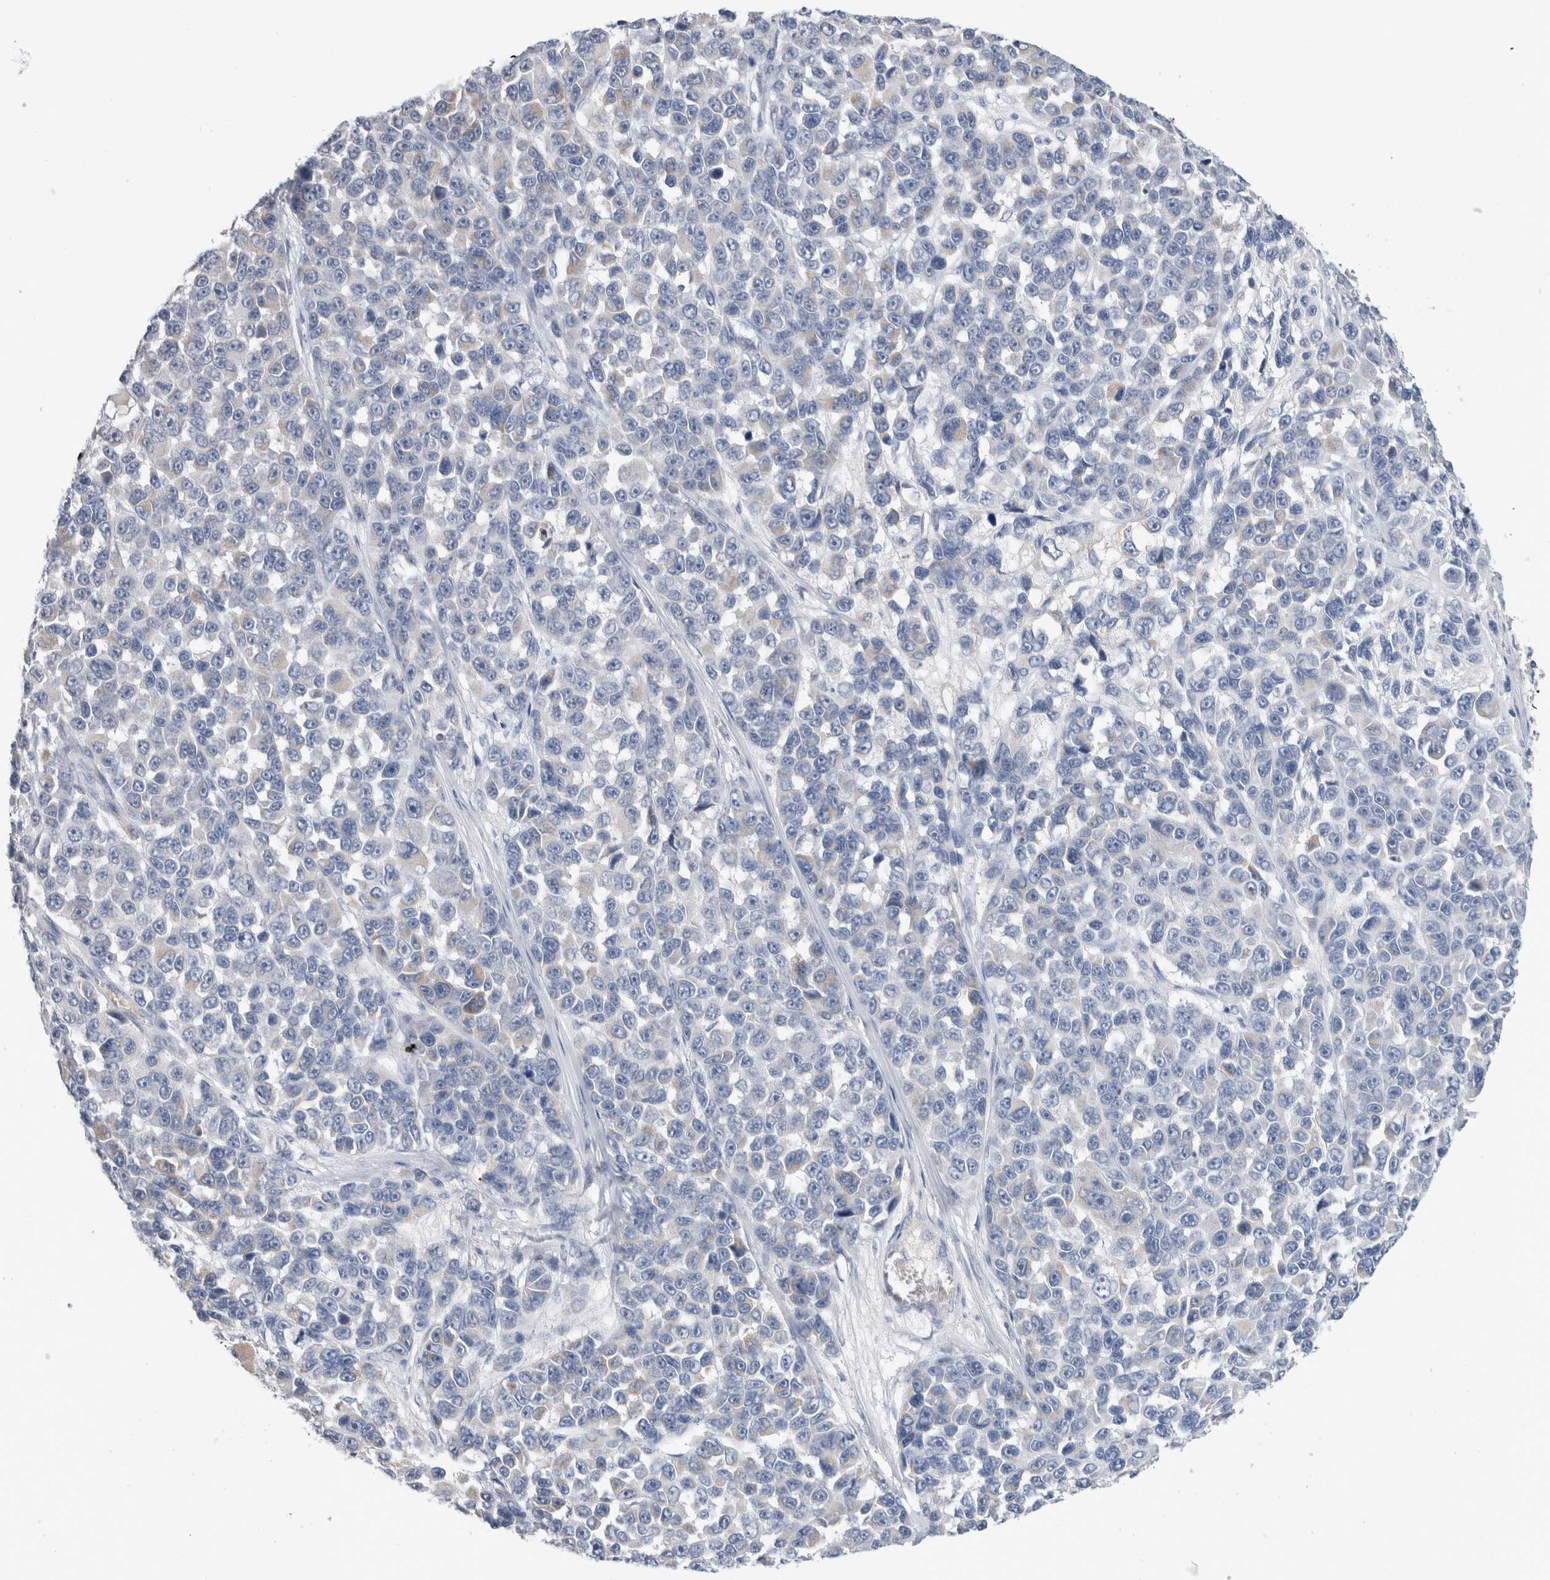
{"staining": {"intensity": "negative", "quantity": "none", "location": "none"}, "tissue": "melanoma", "cell_type": "Tumor cells", "image_type": "cancer", "snomed": [{"axis": "morphology", "description": "Malignant melanoma, NOS"}, {"axis": "topography", "description": "Skin"}], "caption": "This is a histopathology image of immunohistochemistry staining of melanoma, which shows no positivity in tumor cells.", "gene": "SCGB1A1", "patient": {"sex": "male", "age": 53}}